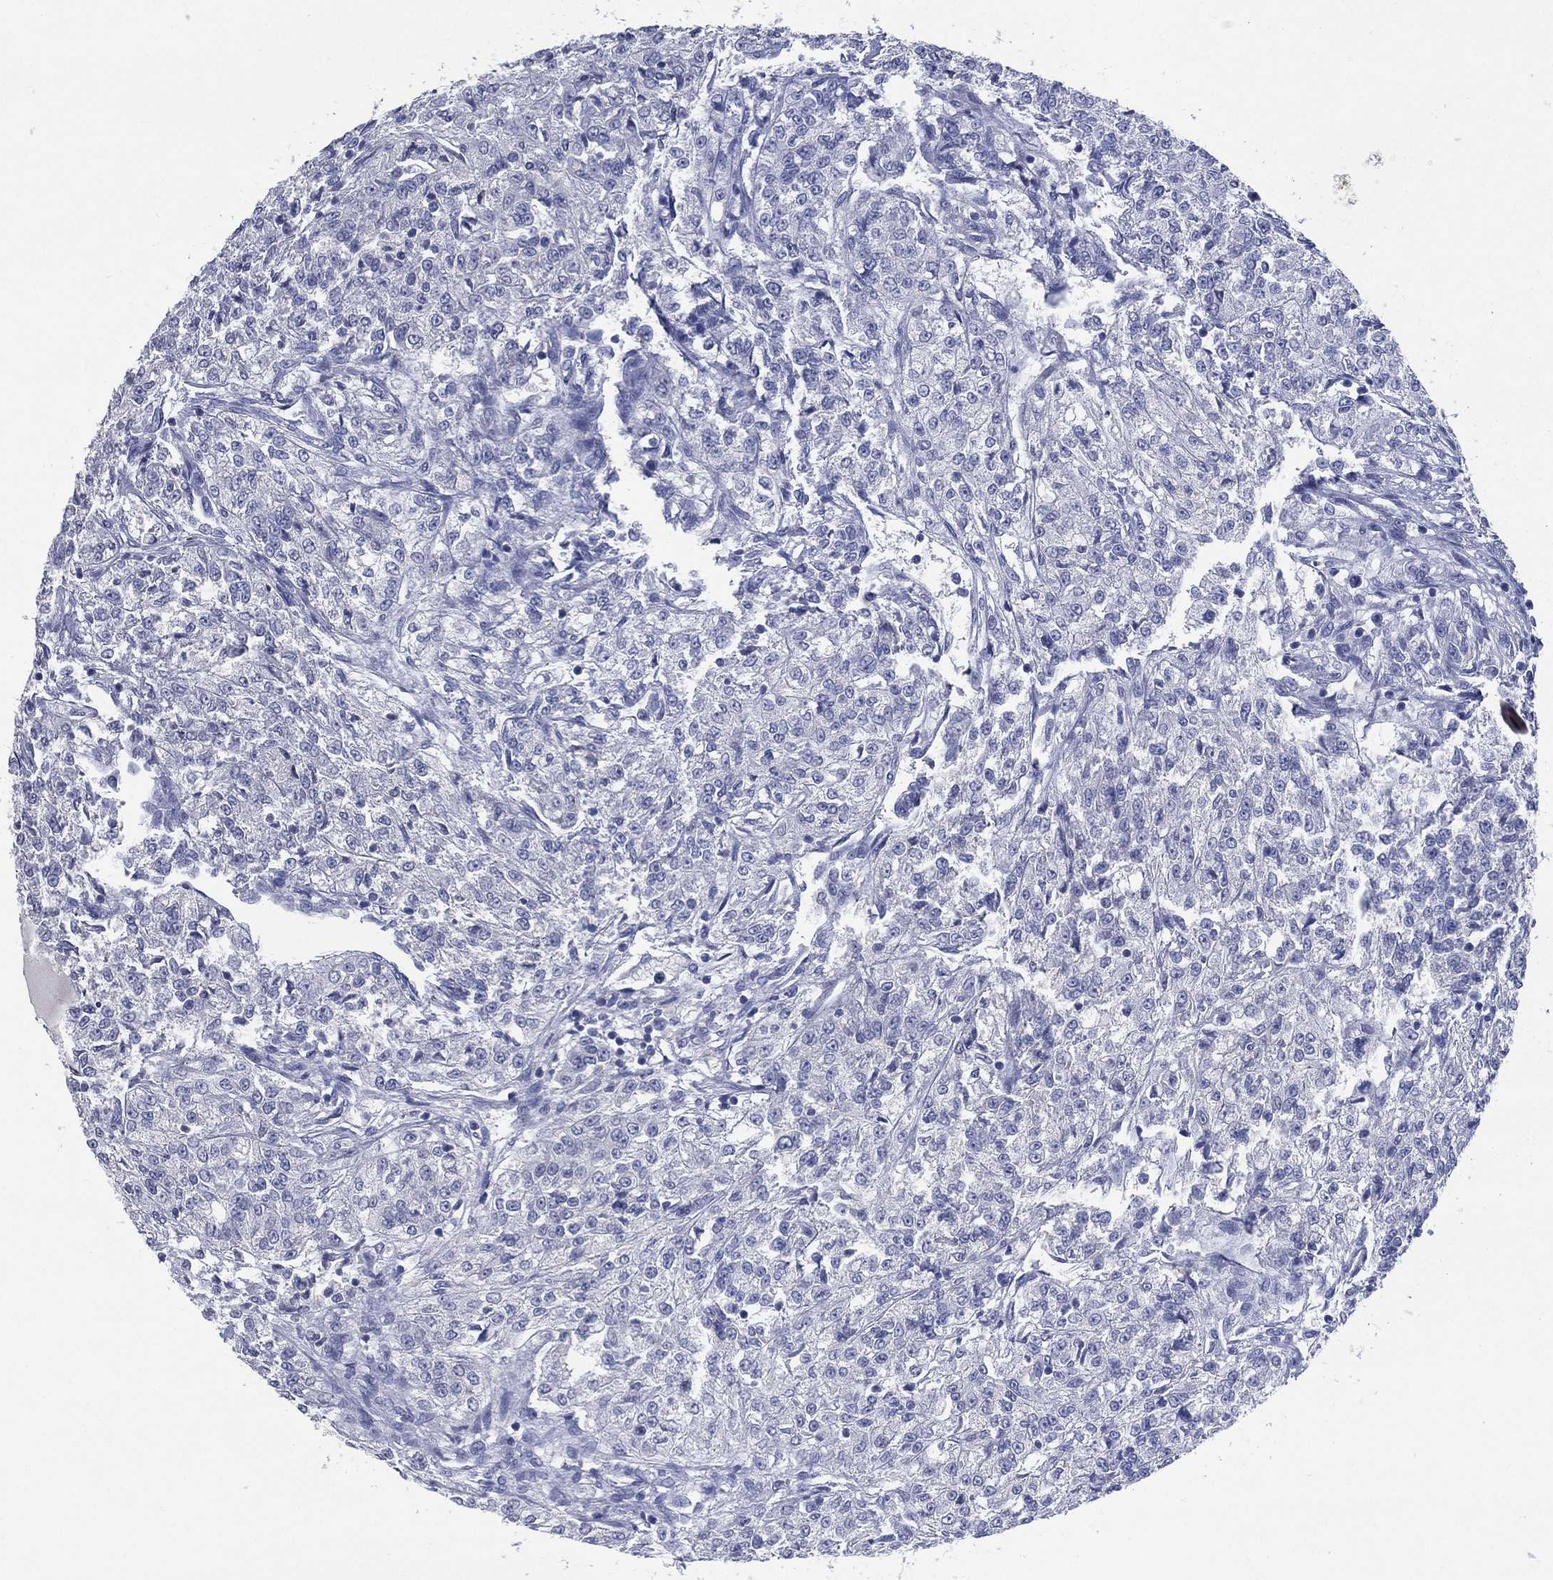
{"staining": {"intensity": "negative", "quantity": "none", "location": "none"}, "tissue": "renal cancer", "cell_type": "Tumor cells", "image_type": "cancer", "snomed": [{"axis": "morphology", "description": "Adenocarcinoma, NOS"}, {"axis": "topography", "description": "Kidney"}], "caption": "Renal cancer was stained to show a protein in brown. There is no significant expression in tumor cells.", "gene": "KRT35", "patient": {"sex": "female", "age": 63}}